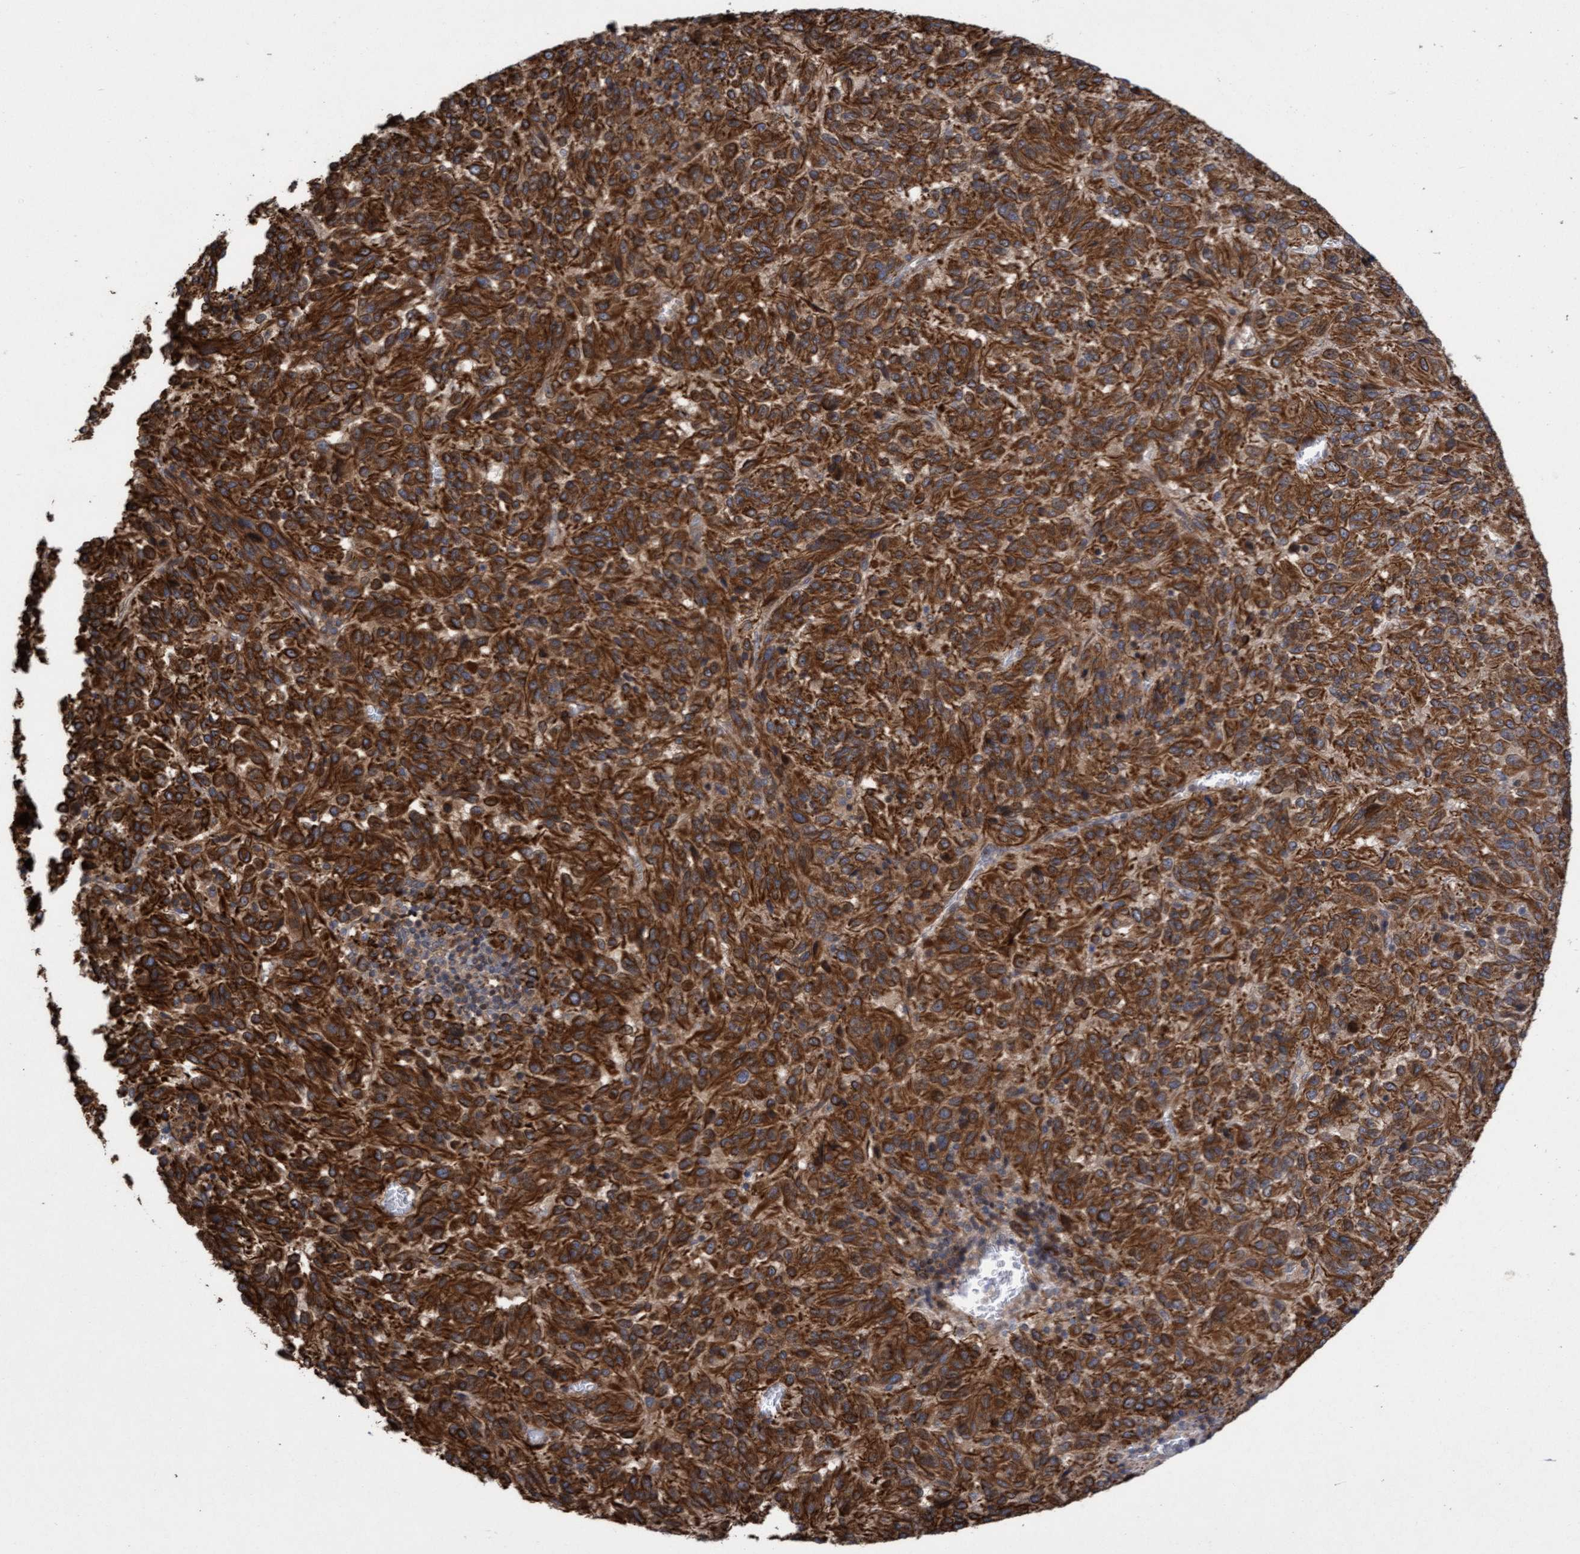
{"staining": {"intensity": "strong", "quantity": ">75%", "location": "cytoplasmic/membranous"}, "tissue": "melanoma", "cell_type": "Tumor cells", "image_type": "cancer", "snomed": [{"axis": "morphology", "description": "Malignant melanoma, Metastatic site"}, {"axis": "topography", "description": "Lung"}], "caption": "Protein expression analysis of human melanoma reveals strong cytoplasmic/membranous expression in approximately >75% of tumor cells. The staining was performed using DAB (3,3'-diaminobenzidine) to visualize the protein expression in brown, while the nuclei were stained in blue with hematoxylin (Magnification: 20x).", "gene": "ELP5", "patient": {"sex": "male", "age": 64}}